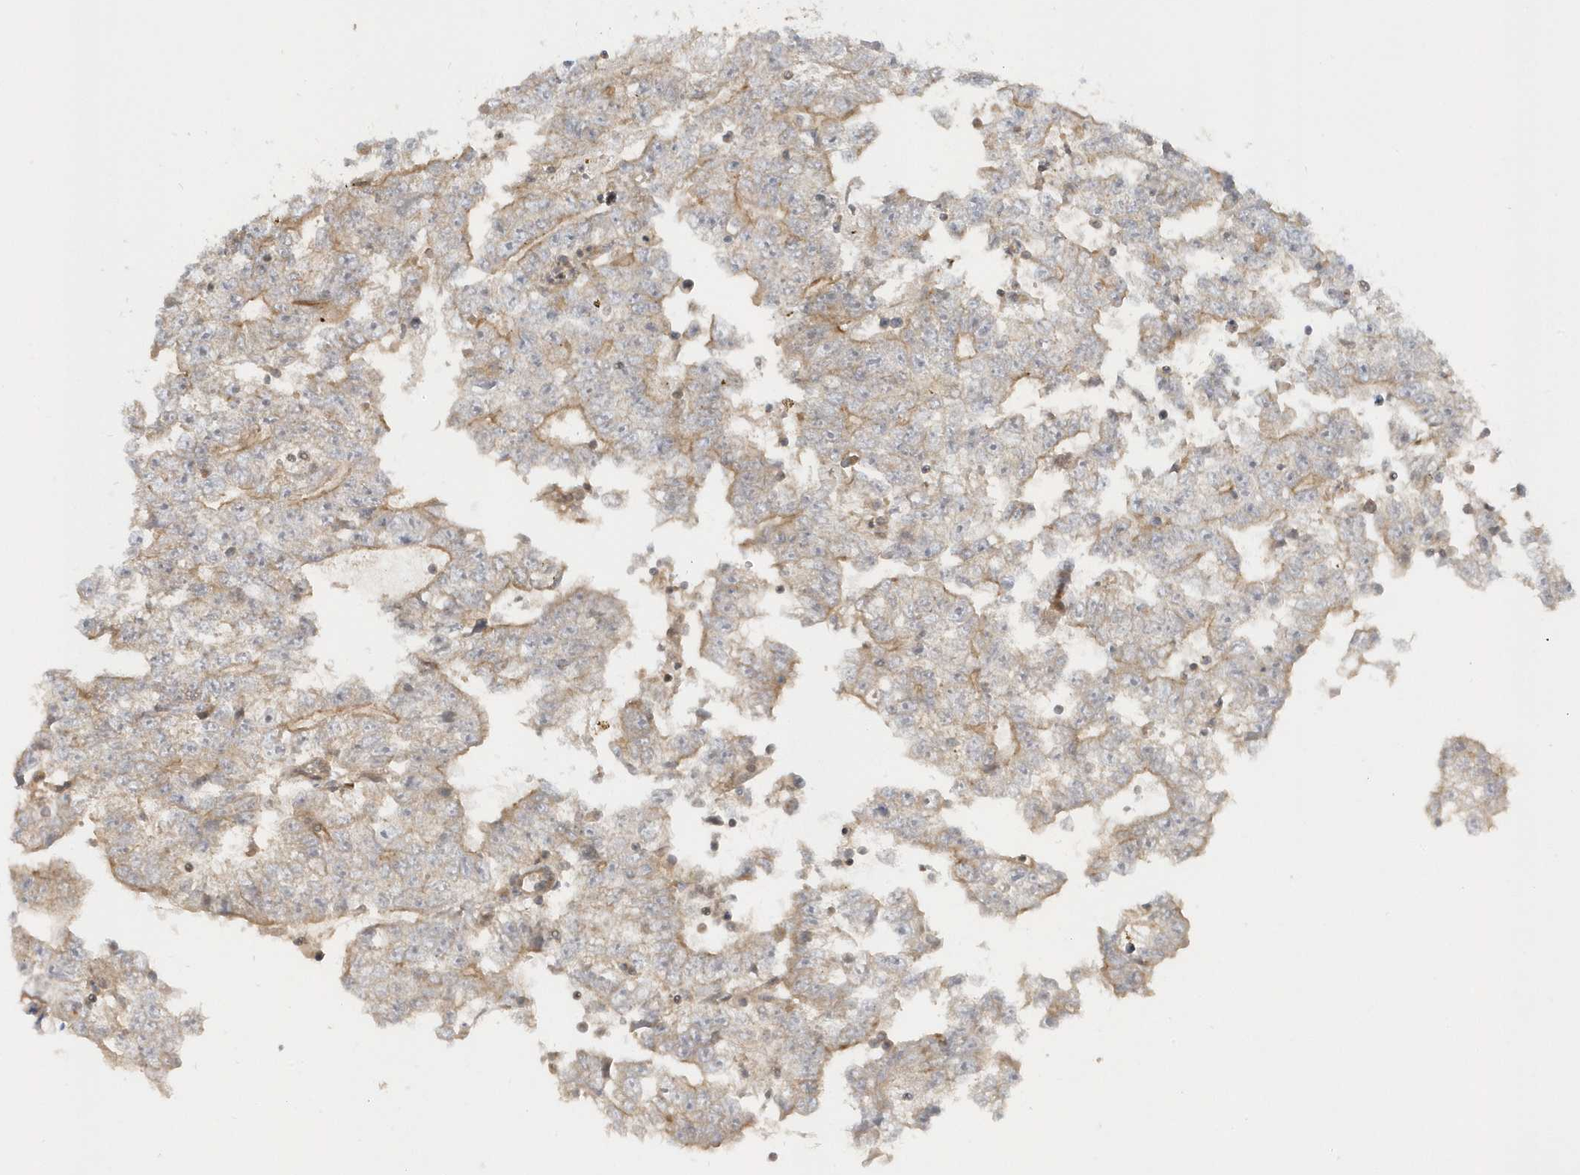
{"staining": {"intensity": "moderate", "quantity": "<25%", "location": "cytoplasmic/membranous"}, "tissue": "testis cancer", "cell_type": "Tumor cells", "image_type": "cancer", "snomed": [{"axis": "morphology", "description": "Carcinoma, Embryonal, NOS"}, {"axis": "topography", "description": "Testis"}], "caption": "Protein staining by immunohistochemistry demonstrates moderate cytoplasmic/membranous expression in approximately <25% of tumor cells in embryonal carcinoma (testis).", "gene": "PPP1R7", "patient": {"sex": "male", "age": 25}}